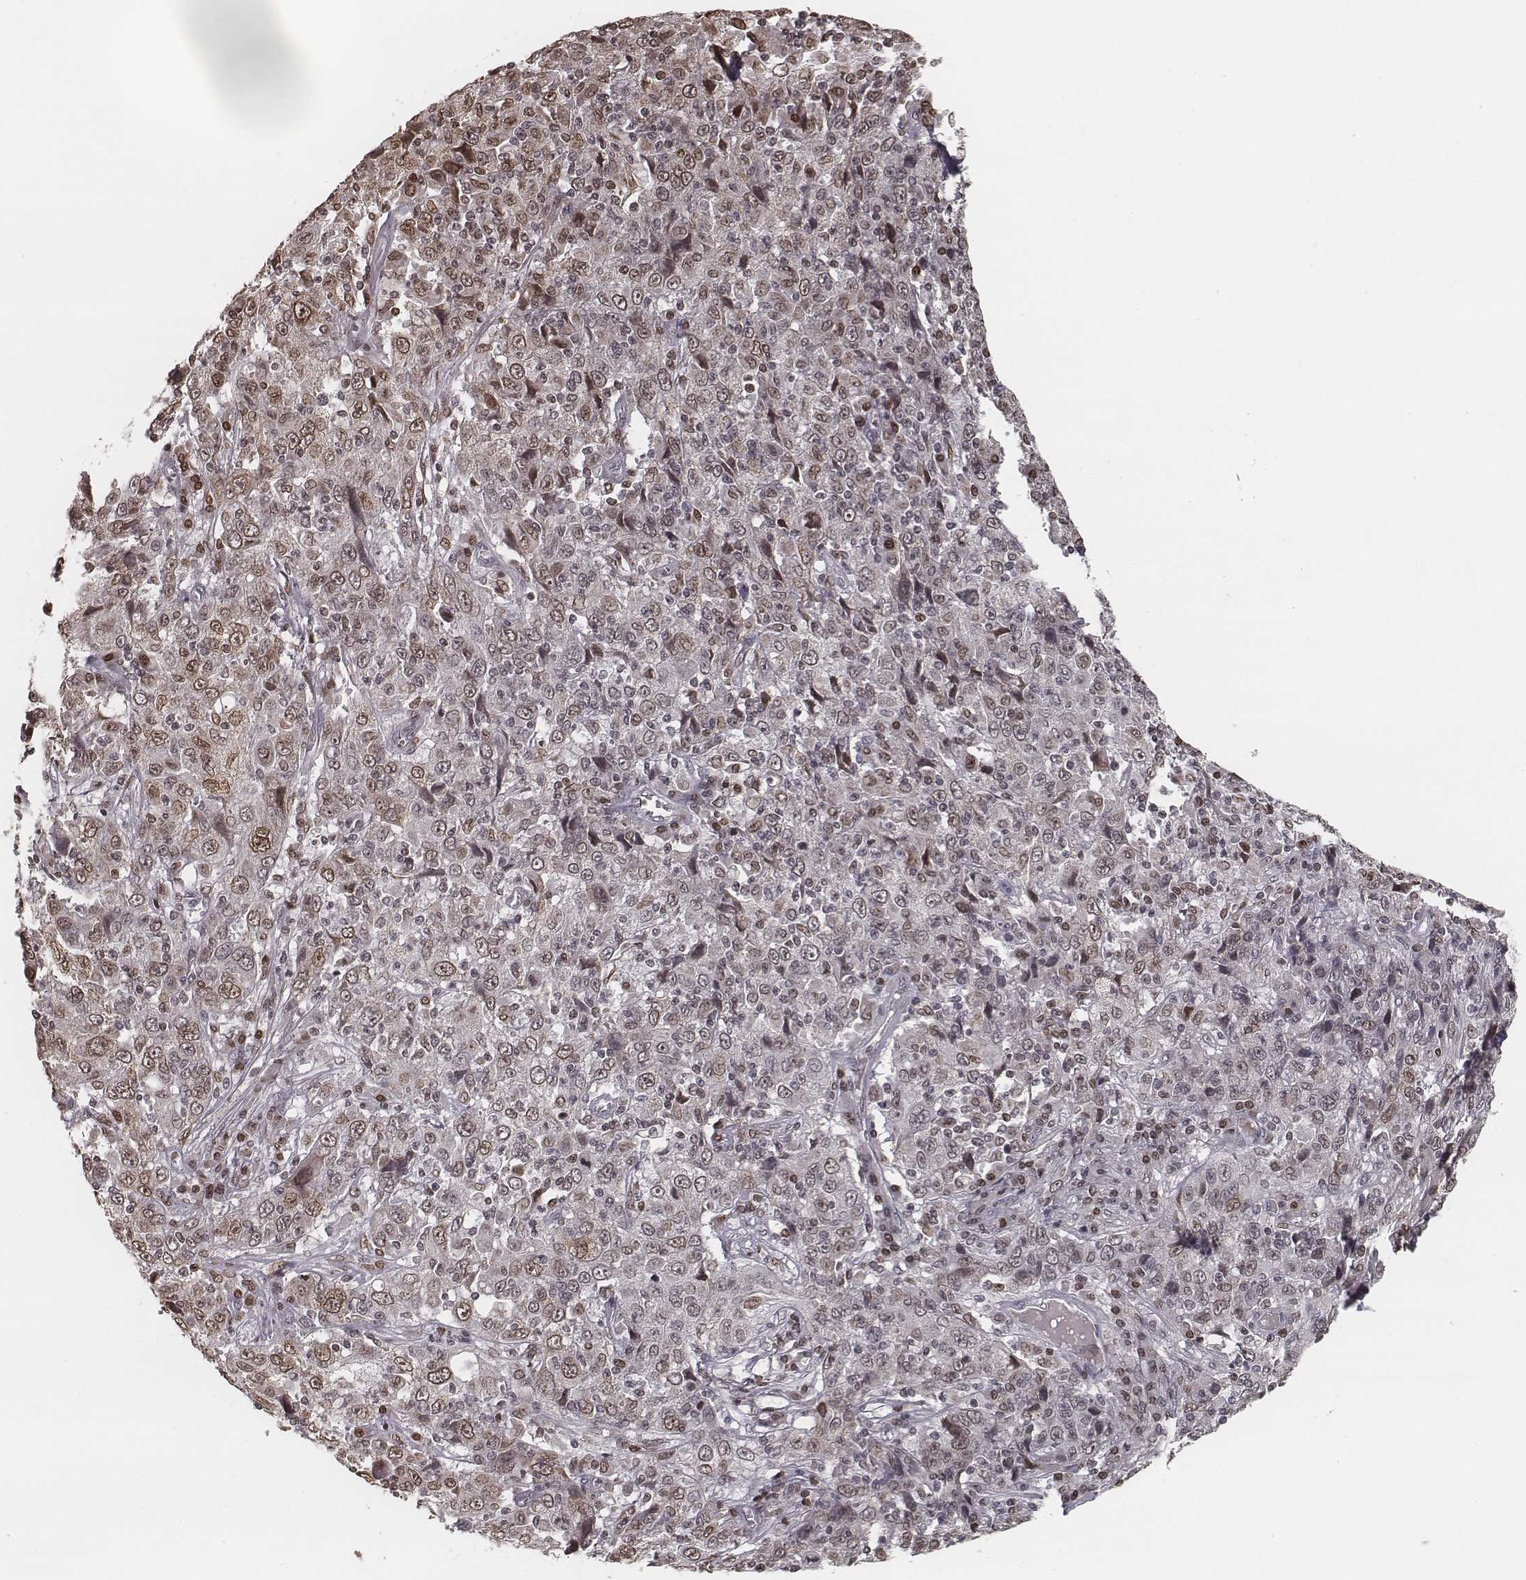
{"staining": {"intensity": "weak", "quantity": "25%-75%", "location": "nuclear"}, "tissue": "cervical cancer", "cell_type": "Tumor cells", "image_type": "cancer", "snomed": [{"axis": "morphology", "description": "Squamous cell carcinoma, NOS"}, {"axis": "topography", "description": "Cervix"}], "caption": "Immunohistochemical staining of human cervical cancer (squamous cell carcinoma) demonstrates low levels of weak nuclear protein staining in about 25%-75% of tumor cells.", "gene": "HMGA2", "patient": {"sex": "female", "age": 46}}